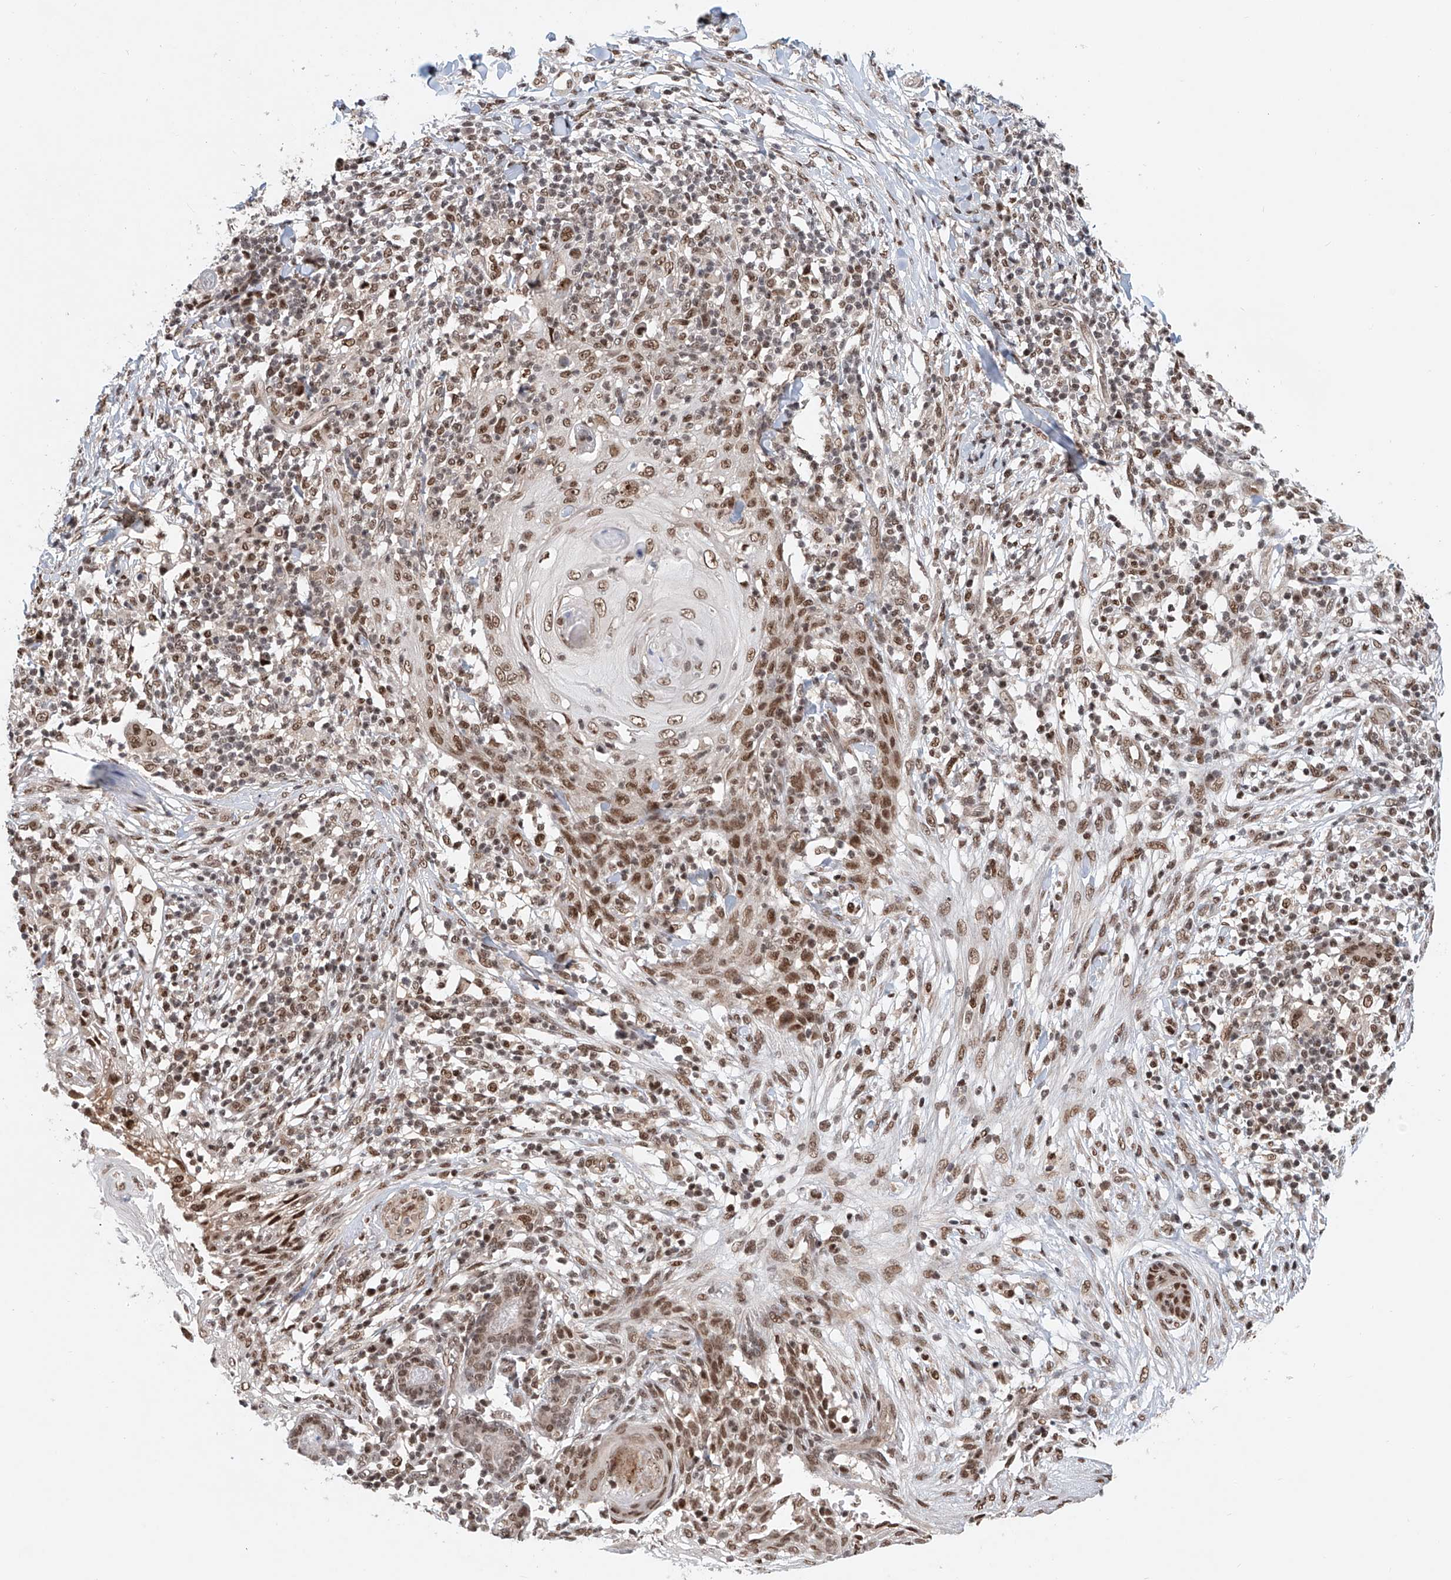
{"staining": {"intensity": "moderate", "quantity": ">75%", "location": "nuclear"}, "tissue": "skin cancer", "cell_type": "Tumor cells", "image_type": "cancer", "snomed": [{"axis": "morphology", "description": "Squamous cell carcinoma, NOS"}, {"axis": "topography", "description": "Skin"}], "caption": "IHC (DAB (3,3'-diaminobenzidine)) staining of human skin cancer reveals moderate nuclear protein positivity in about >75% of tumor cells.", "gene": "ZNF470", "patient": {"sex": "female", "age": 88}}